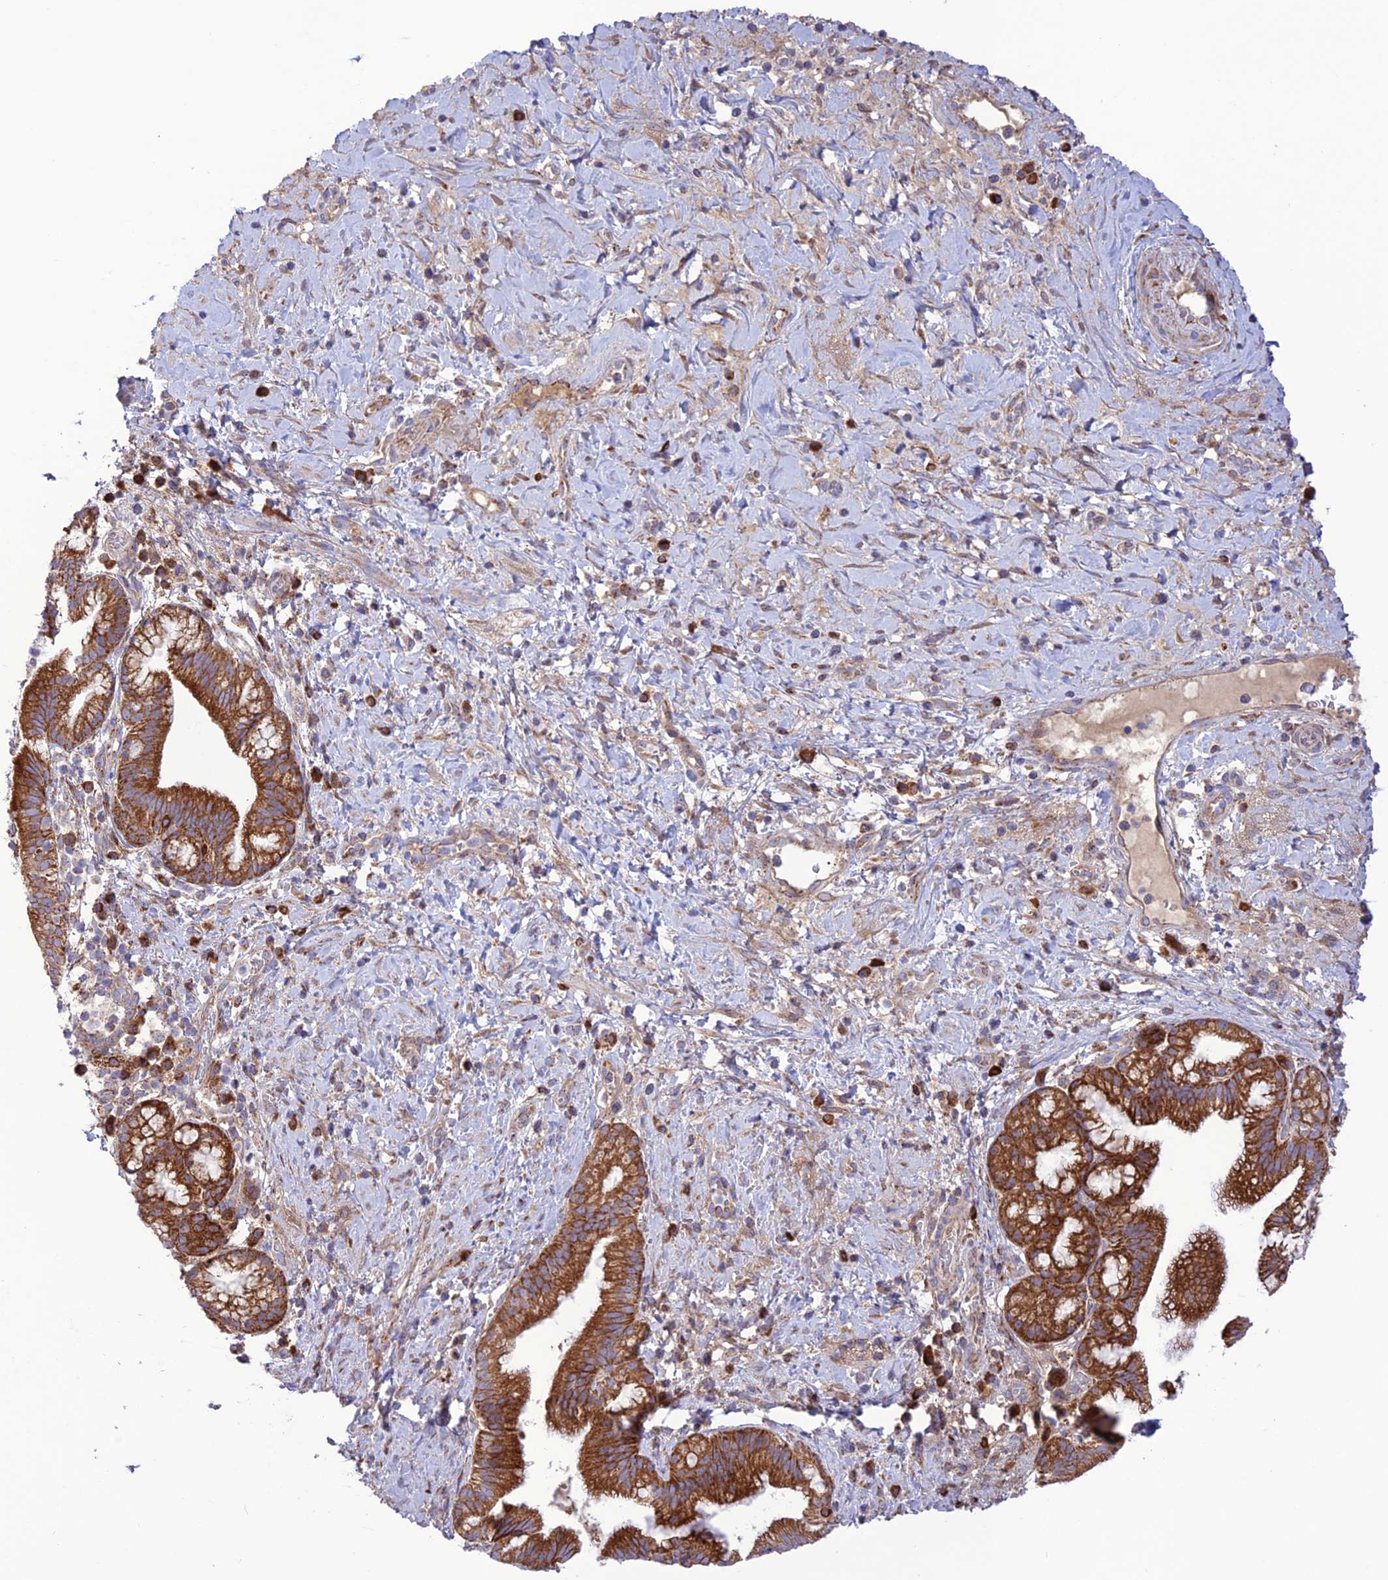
{"staining": {"intensity": "strong", "quantity": ">75%", "location": "cytoplasmic/membranous"}, "tissue": "pancreatic cancer", "cell_type": "Tumor cells", "image_type": "cancer", "snomed": [{"axis": "morphology", "description": "Adenocarcinoma, NOS"}, {"axis": "topography", "description": "Pancreas"}], "caption": "There is high levels of strong cytoplasmic/membranous expression in tumor cells of pancreatic adenocarcinoma, as demonstrated by immunohistochemical staining (brown color).", "gene": "UAP1L1", "patient": {"sex": "male", "age": 72}}